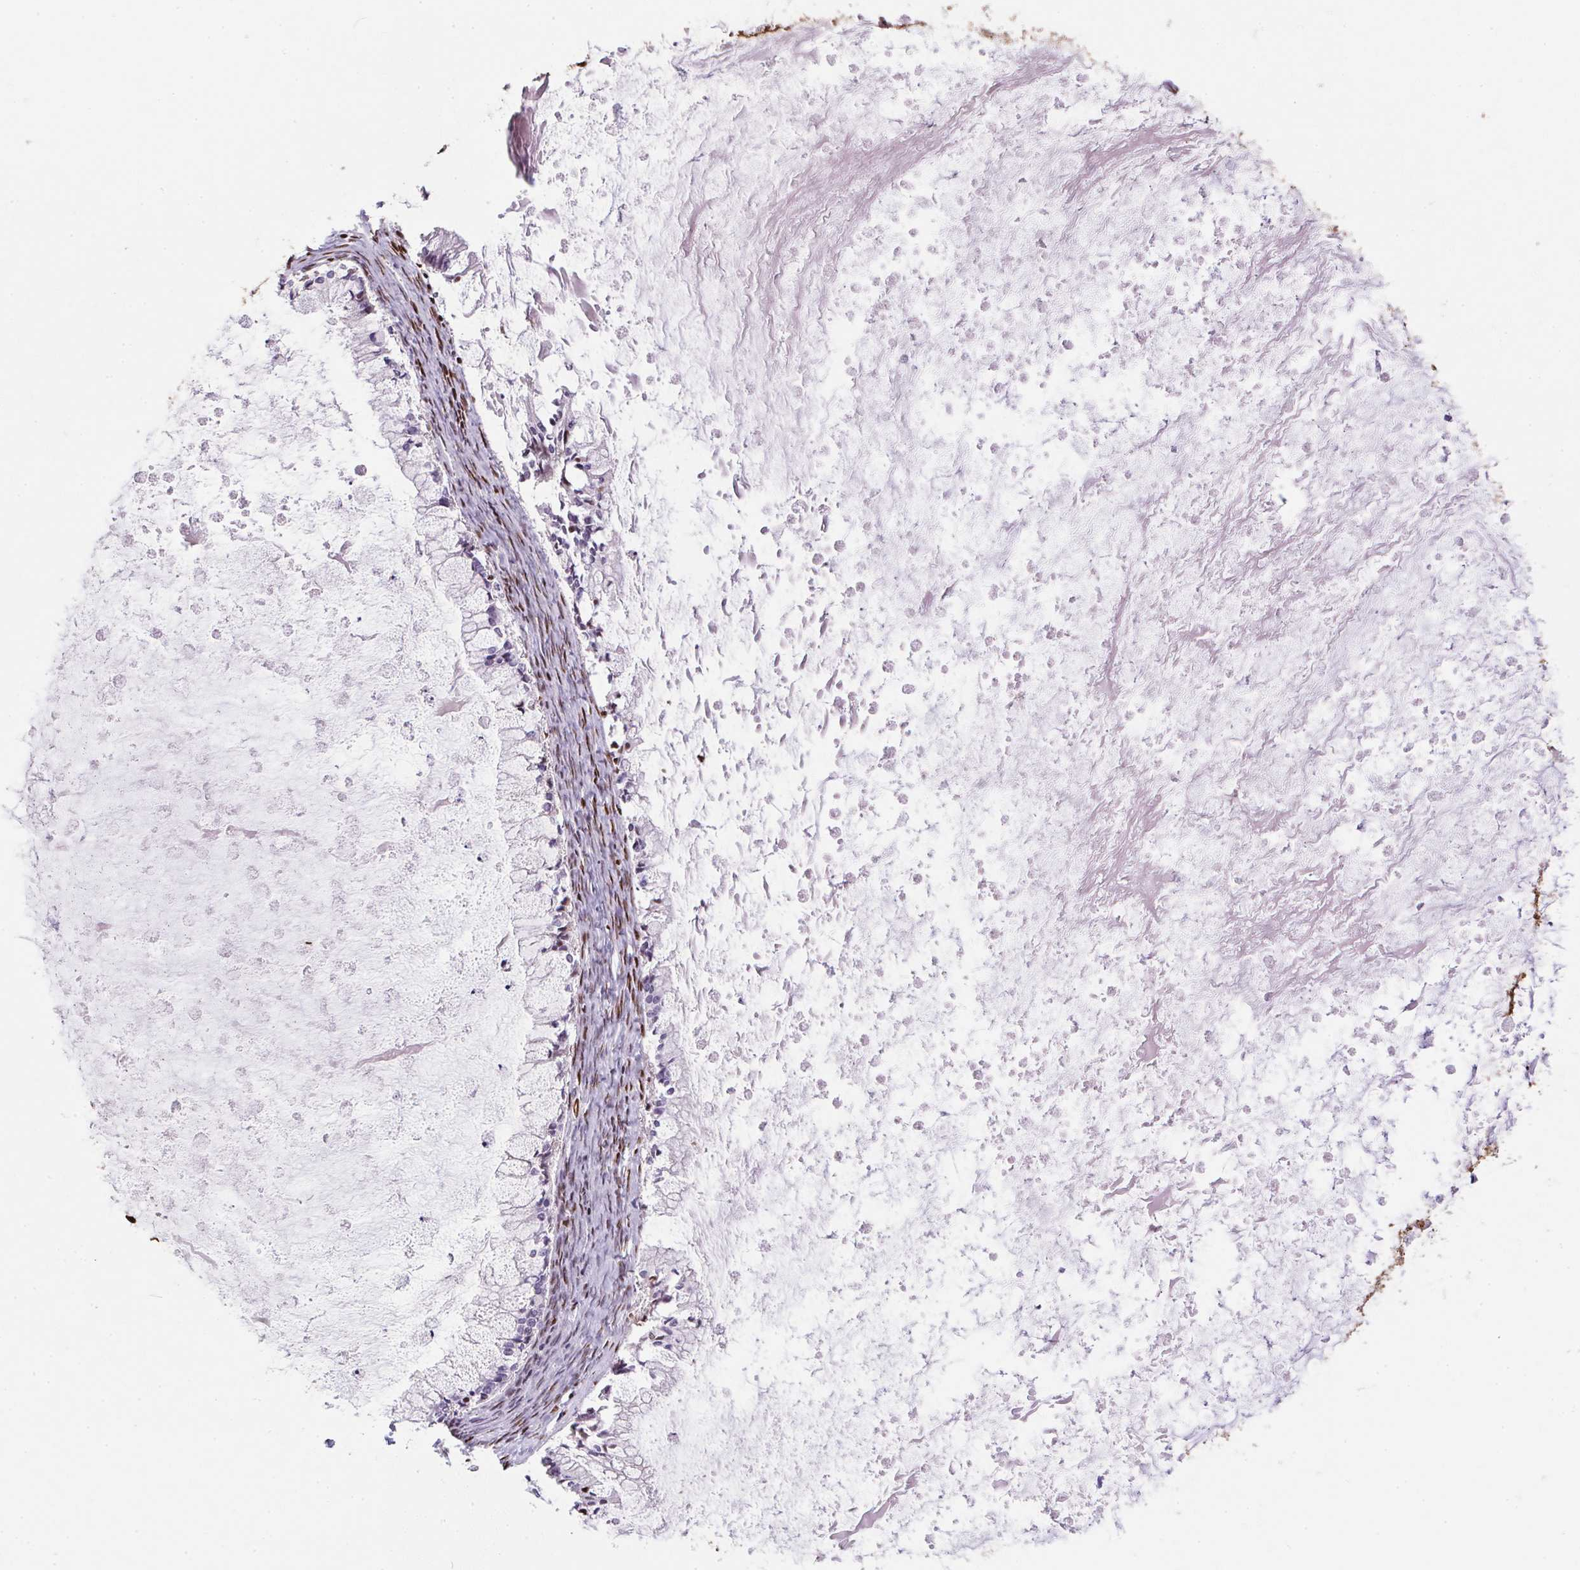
{"staining": {"intensity": "moderate", "quantity": "<25%", "location": "nuclear"}, "tissue": "ovarian cancer", "cell_type": "Tumor cells", "image_type": "cancer", "snomed": [{"axis": "morphology", "description": "Cystadenocarcinoma, mucinous, NOS"}, {"axis": "topography", "description": "Ovary"}], "caption": "IHC staining of ovarian cancer, which reveals low levels of moderate nuclear positivity in about <25% of tumor cells indicating moderate nuclear protein expression. The staining was performed using DAB (brown) for protein detection and nuclei were counterstained in hematoxylin (blue).", "gene": "PAGE3", "patient": {"sex": "female", "age": 67}}